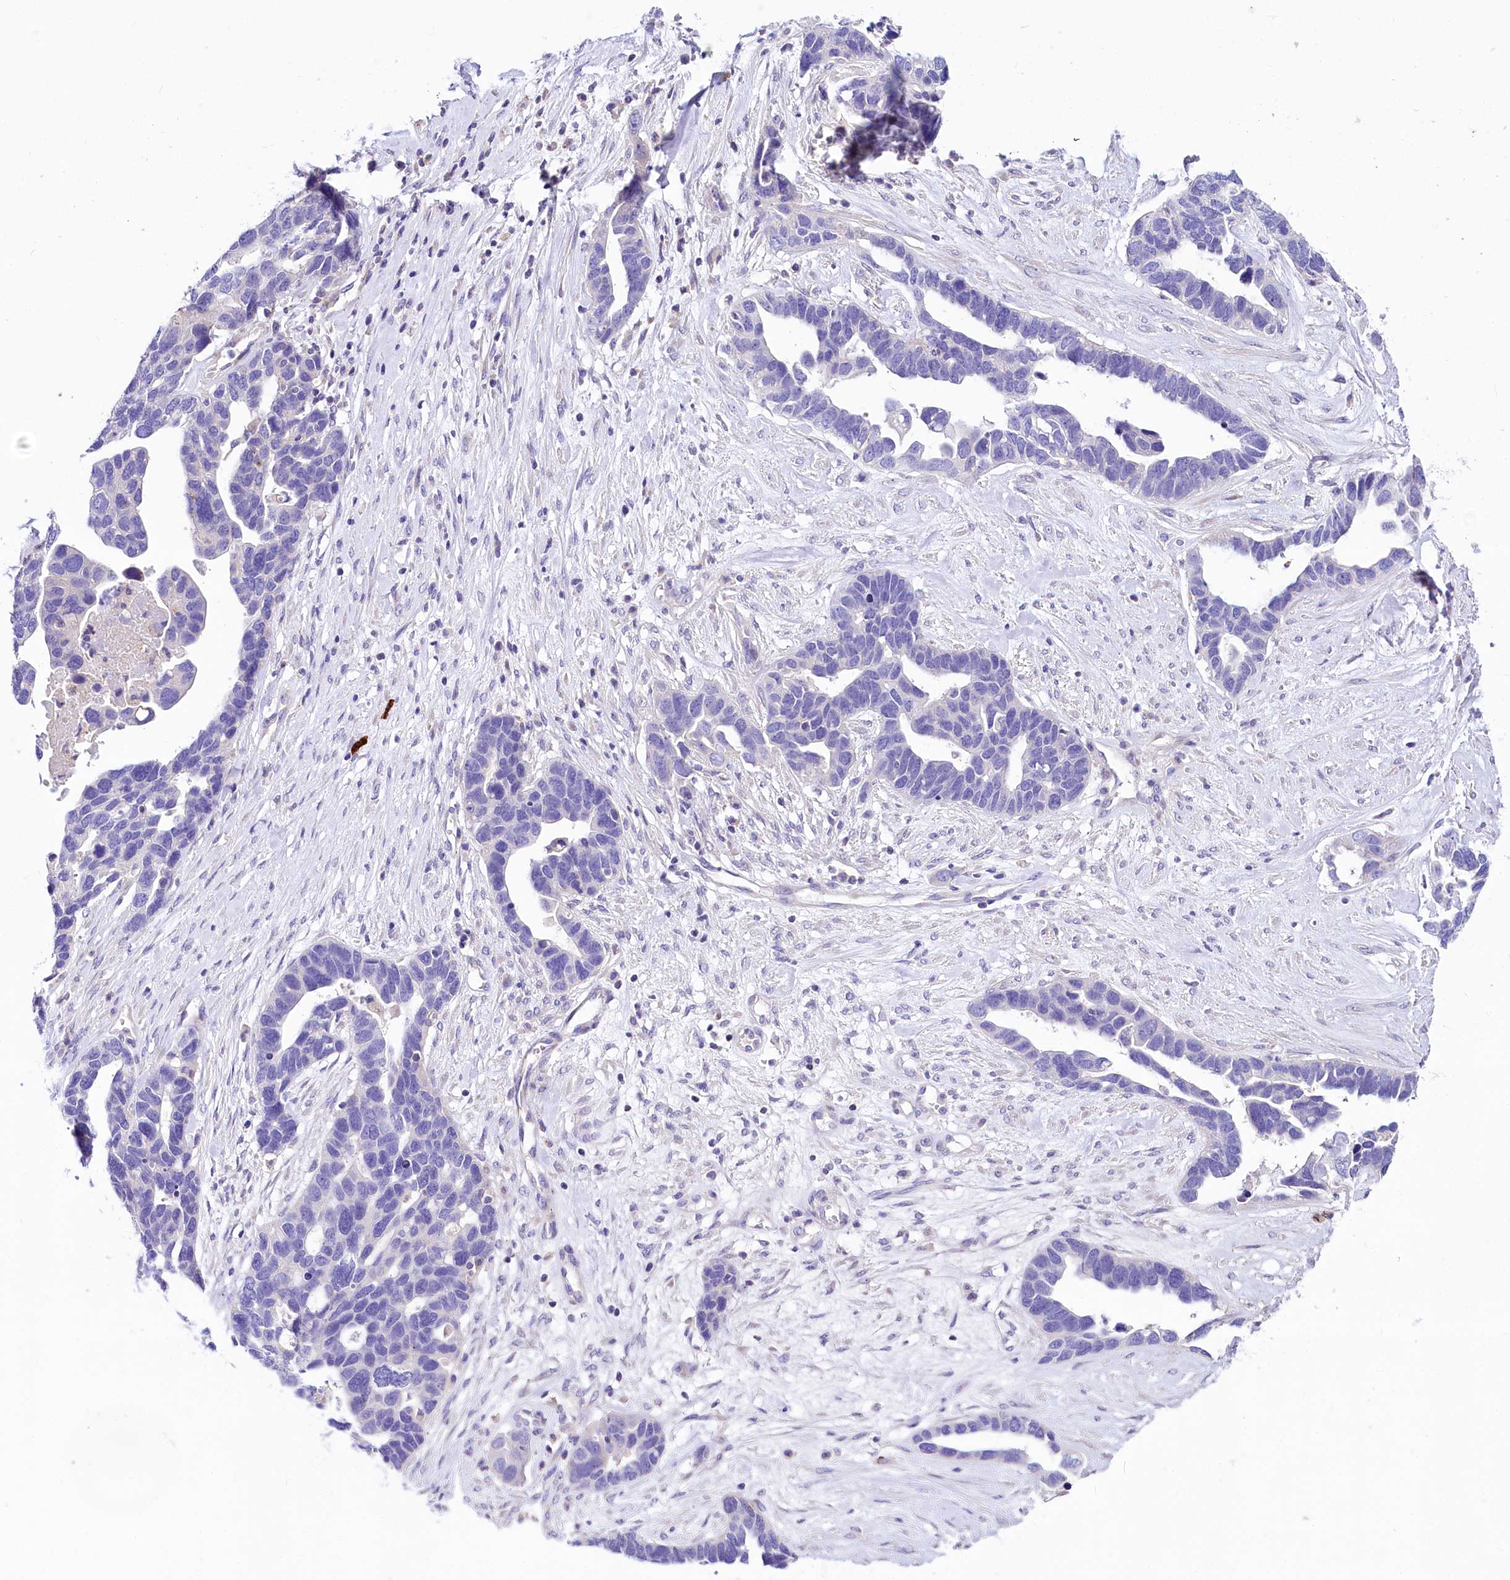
{"staining": {"intensity": "negative", "quantity": "none", "location": "none"}, "tissue": "ovarian cancer", "cell_type": "Tumor cells", "image_type": "cancer", "snomed": [{"axis": "morphology", "description": "Cystadenocarcinoma, serous, NOS"}, {"axis": "topography", "description": "Ovary"}], "caption": "An immunohistochemistry histopathology image of ovarian cancer is shown. There is no staining in tumor cells of ovarian cancer.", "gene": "ABHD5", "patient": {"sex": "female", "age": 54}}